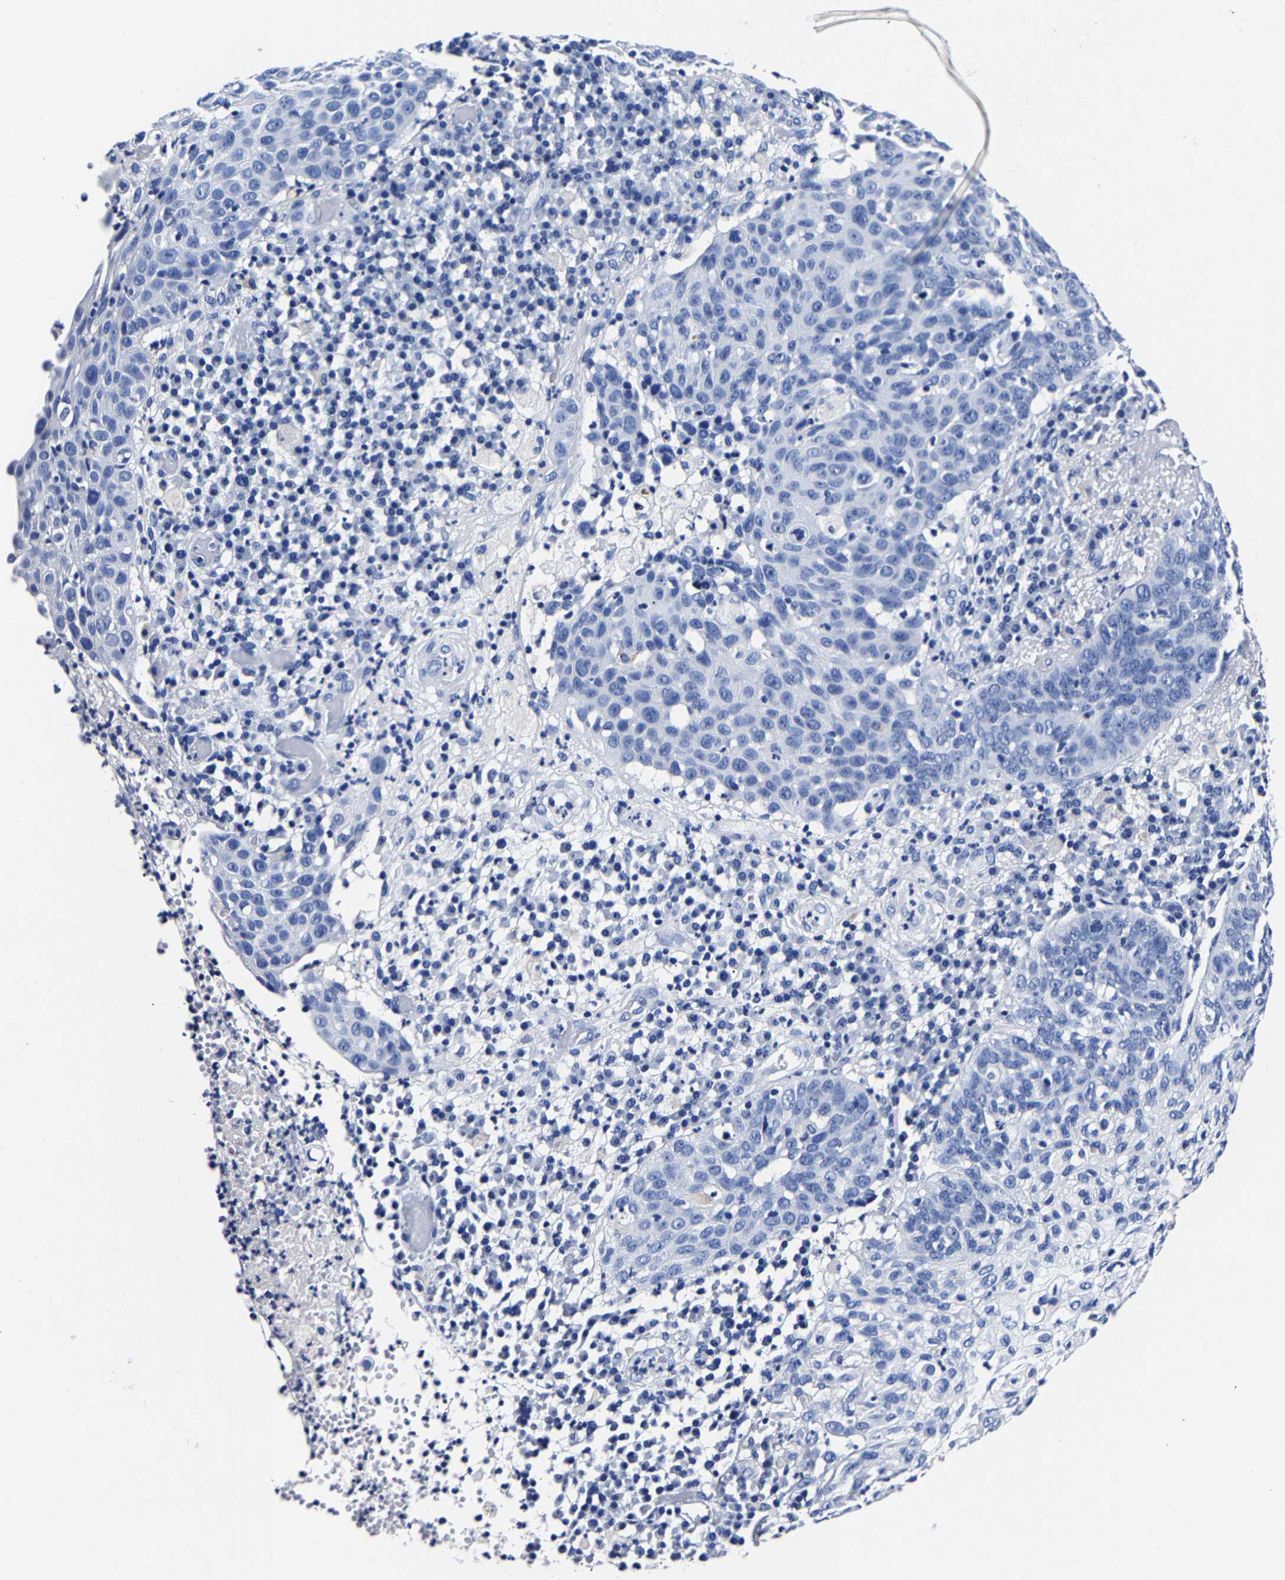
{"staining": {"intensity": "negative", "quantity": "none", "location": "none"}, "tissue": "skin cancer", "cell_type": "Tumor cells", "image_type": "cancer", "snomed": [{"axis": "morphology", "description": "Squamous cell carcinoma in situ, NOS"}, {"axis": "morphology", "description": "Squamous cell carcinoma, NOS"}, {"axis": "topography", "description": "Skin"}], "caption": "DAB (3,3'-diaminobenzidine) immunohistochemical staining of human skin cancer exhibits no significant staining in tumor cells.", "gene": "CPA2", "patient": {"sex": "male", "age": 93}}